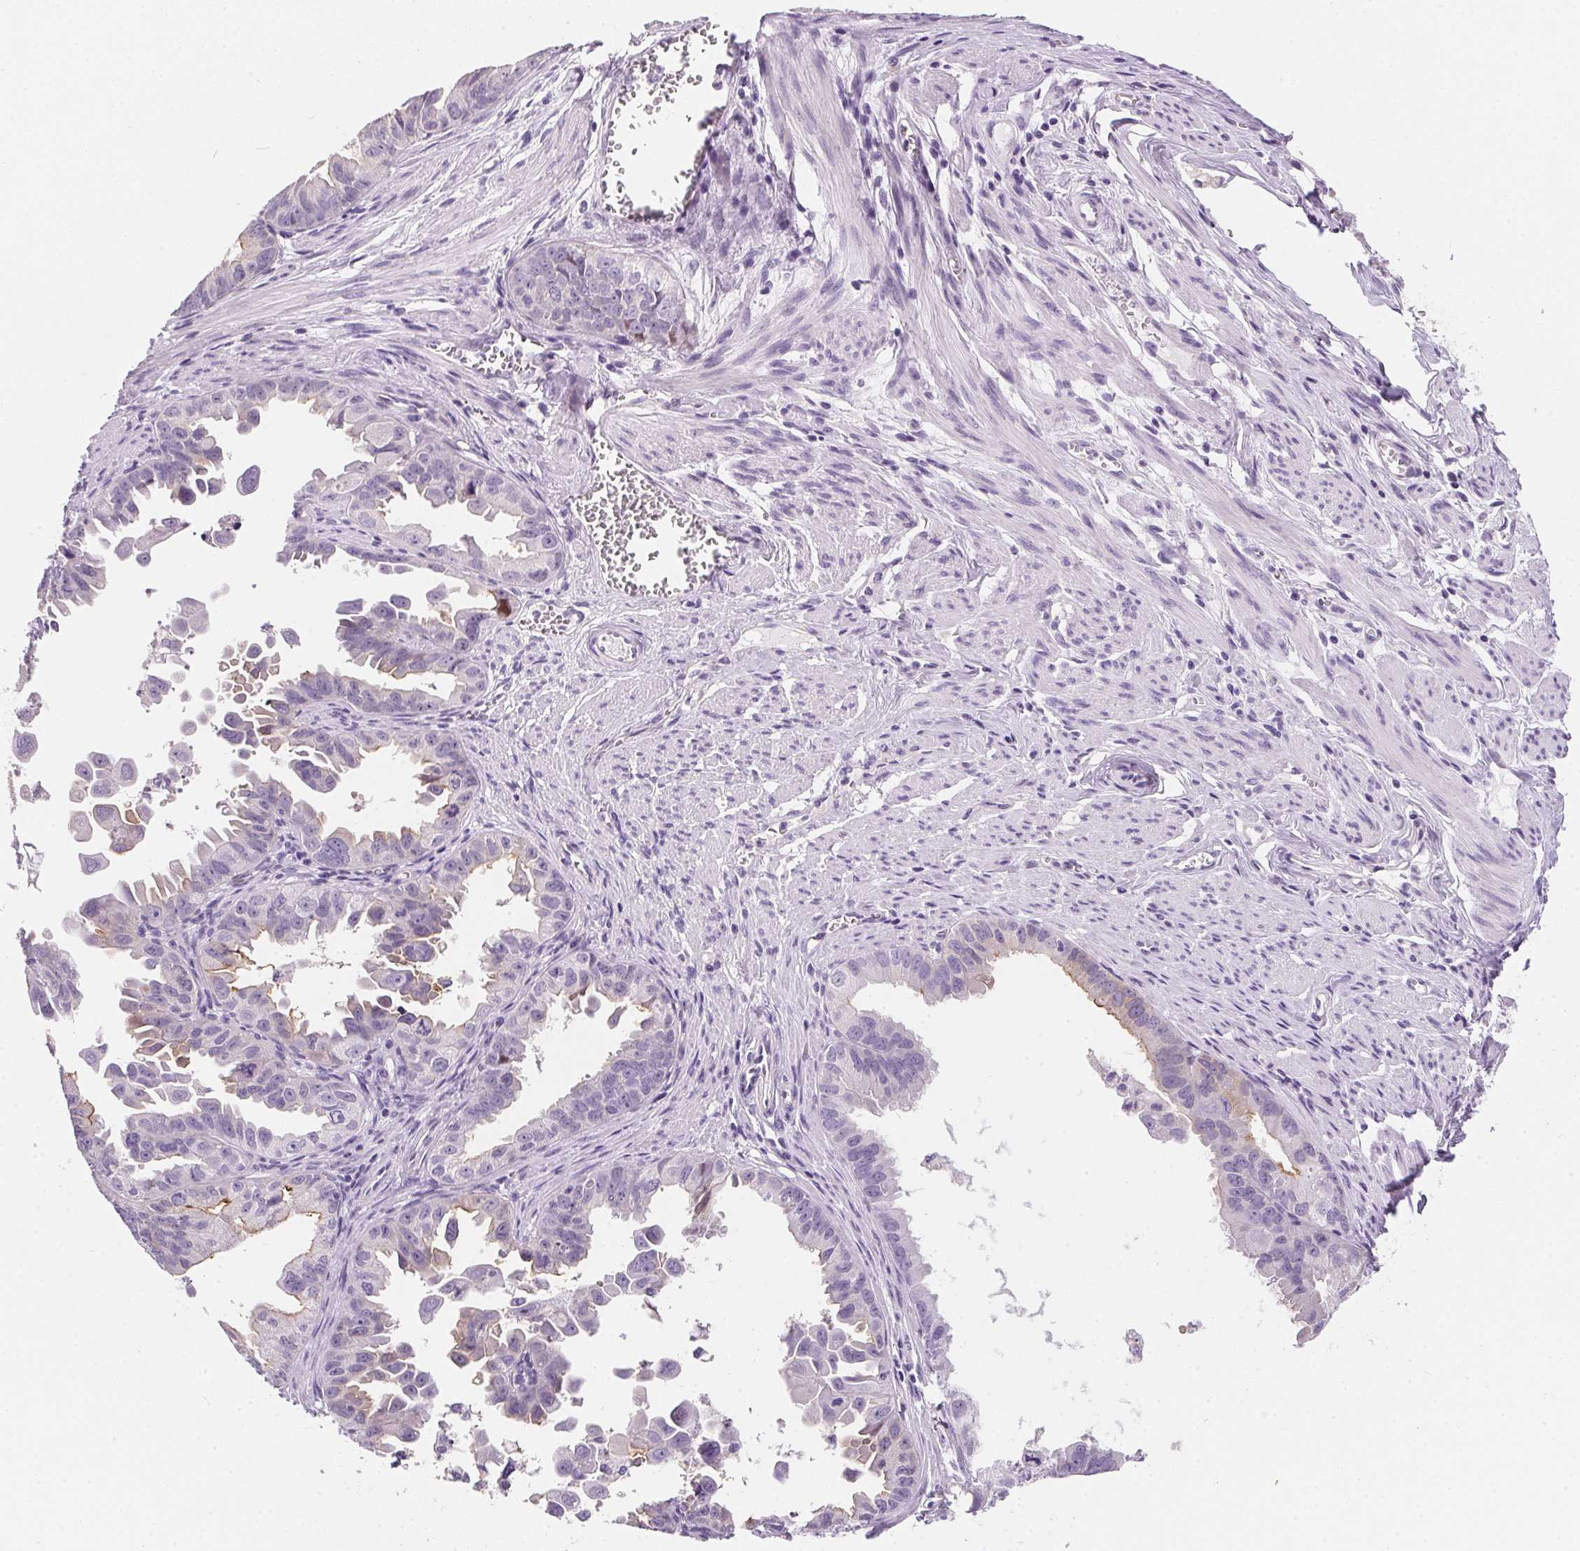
{"staining": {"intensity": "weak", "quantity": "<25%", "location": "cytoplasmic/membranous"}, "tissue": "ovarian cancer", "cell_type": "Tumor cells", "image_type": "cancer", "snomed": [{"axis": "morphology", "description": "Carcinoma, endometroid"}, {"axis": "topography", "description": "Ovary"}], "caption": "IHC of human endometroid carcinoma (ovarian) reveals no expression in tumor cells.", "gene": "AQP5", "patient": {"sex": "female", "age": 85}}